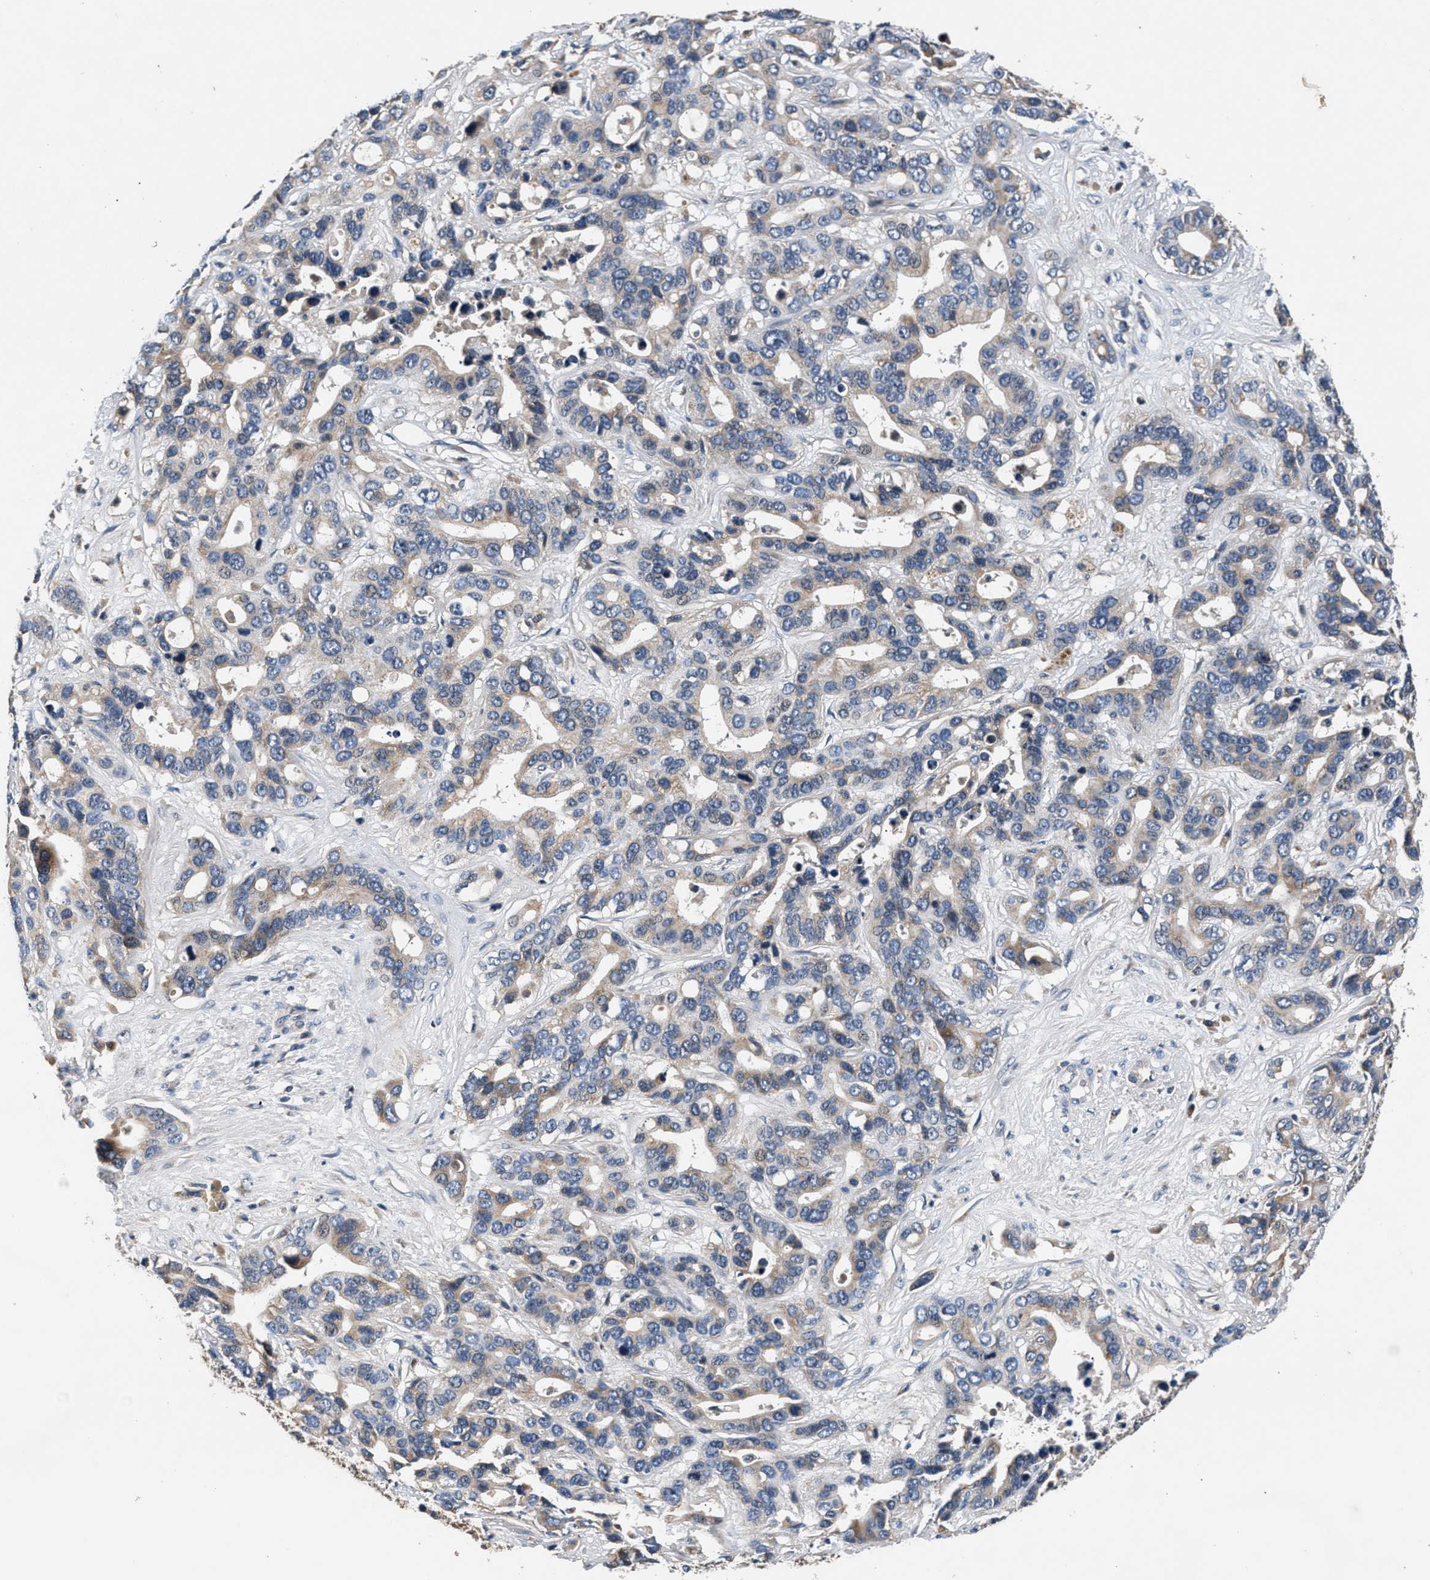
{"staining": {"intensity": "weak", "quantity": "25%-75%", "location": "cytoplasmic/membranous"}, "tissue": "liver cancer", "cell_type": "Tumor cells", "image_type": "cancer", "snomed": [{"axis": "morphology", "description": "Cholangiocarcinoma"}, {"axis": "topography", "description": "Liver"}], "caption": "Brown immunohistochemical staining in cholangiocarcinoma (liver) demonstrates weak cytoplasmic/membranous expression in about 25%-75% of tumor cells. Nuclei are stained in blue.", "gene": "IMMT", "patient": {"sex": "female", "age": 65}}